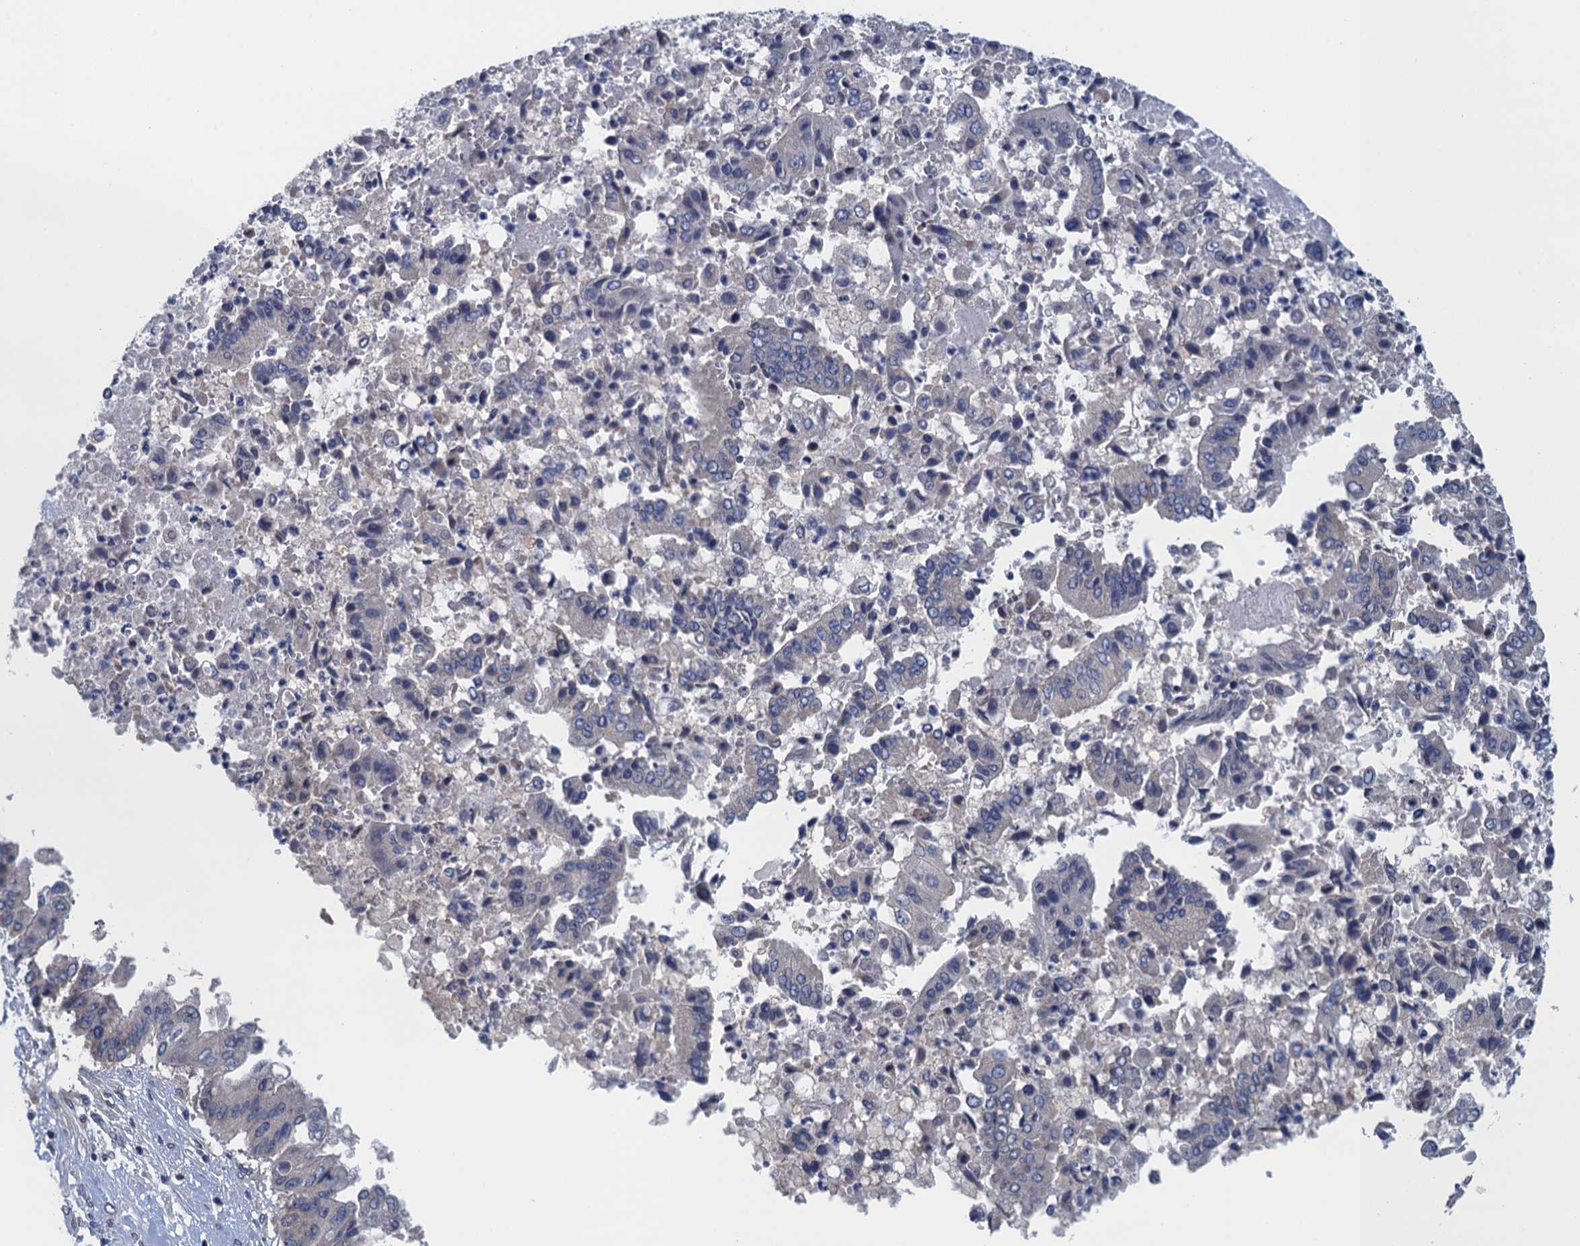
{"staining": {"intensity": "negative", "quantity": "none", "location": "none"}, "tissue": "pancreatic cancer", "cell_type": "Tumor cells", "image_type": "cancer", "snomed": [{"axis": "morphology", "description": "Adenocarcinoma, NOS"}, {"axis": "topography", "description": "Pancreas"}], "caption": "The micrograph demonstrates no staining of tumor cells in adenocarcinoma (pancreatic).", "gene": "CTU2", "patient": {"sex": "female", "age": 77}}